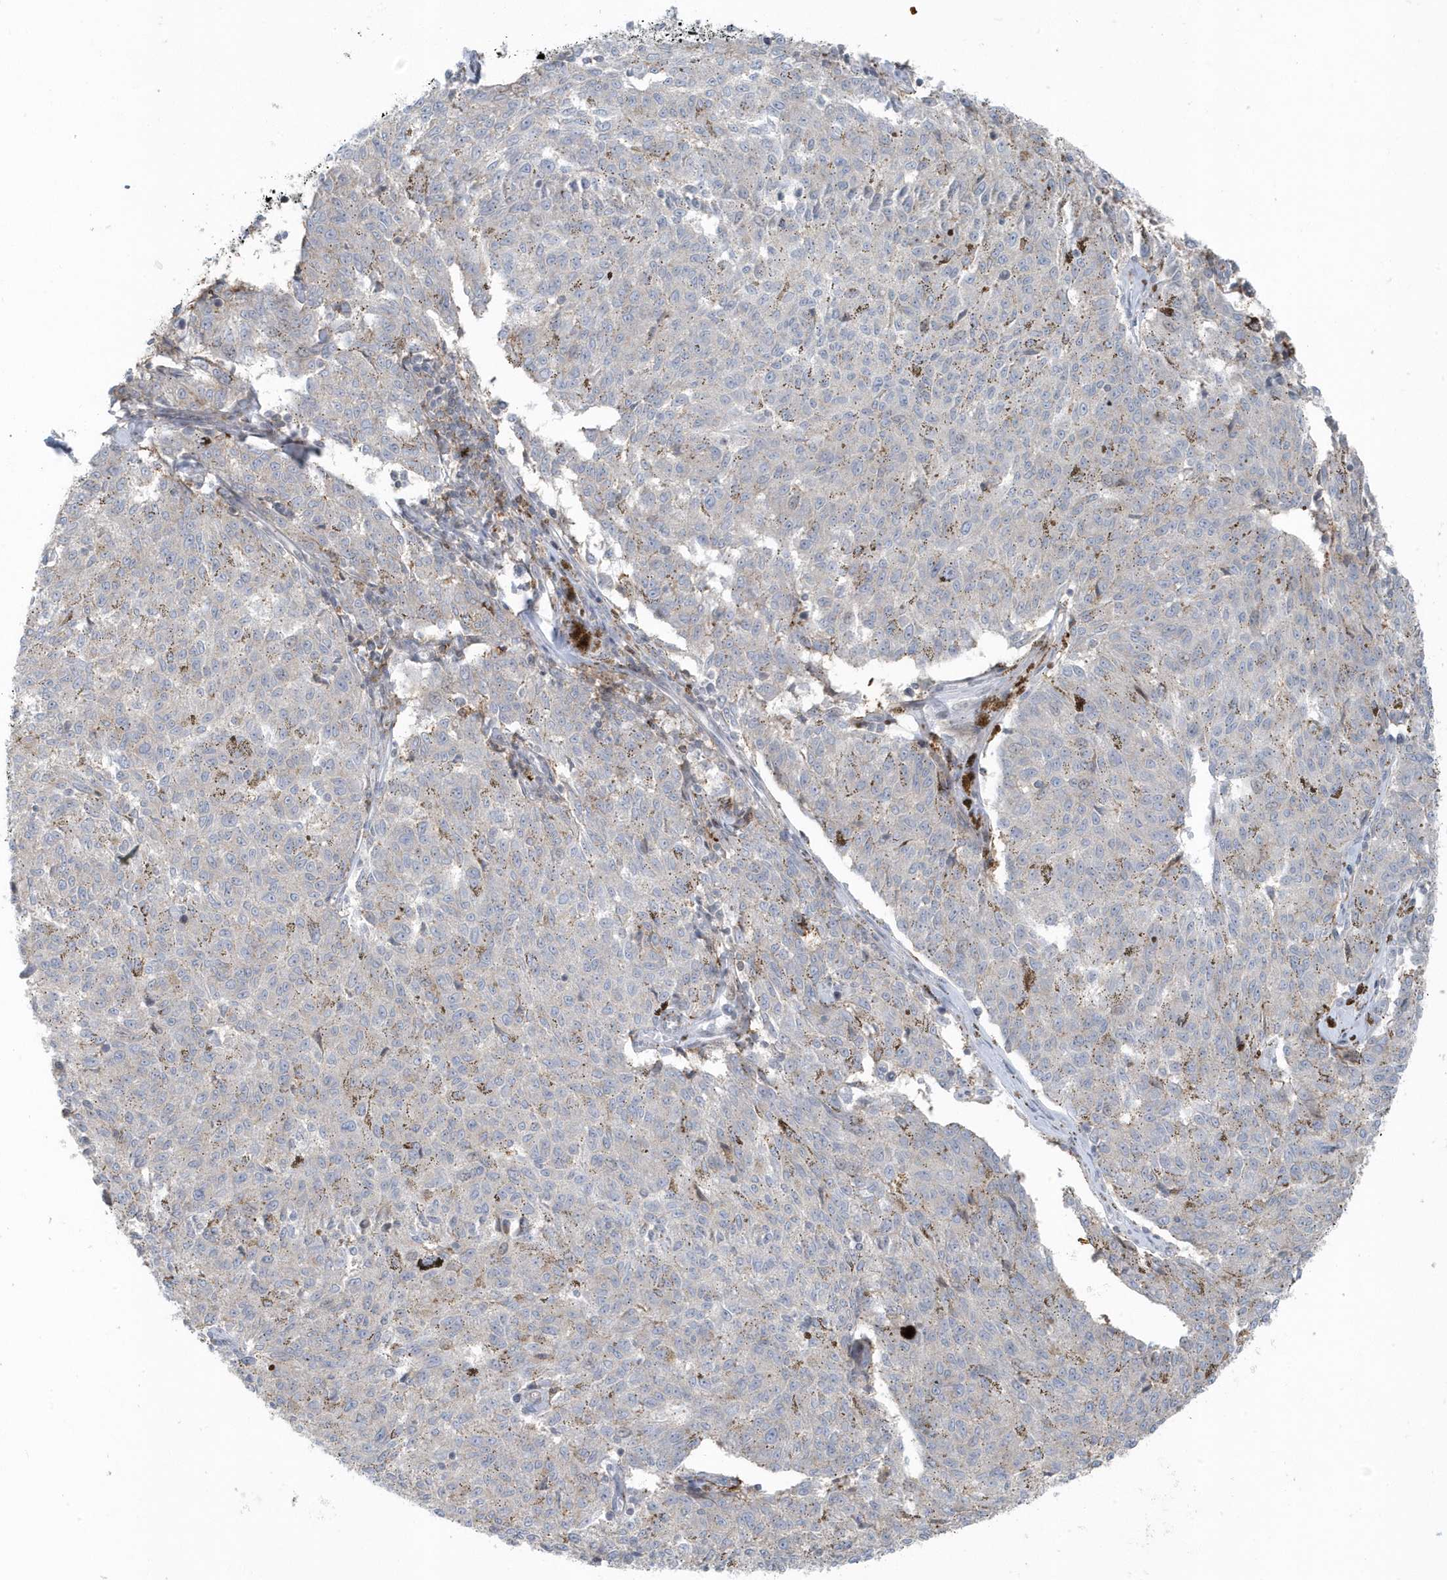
{"staining": {"intensity": "weak", "quantity": "<25%", "location": "cytoplasmic/membranous"}, "tissue": "melanoma", "cell_type": "Tumor cells", "image_type": "cancer", "snomed": [{"axis": "morphology", "description": "Malignant melanoma, NOS"}, {"axis": "topography", "description": "Skin"}], "caption": "Protein analysis of melanoma demonstrates no significant staining in tumor cells.", "gene": "CACNB2", "patient": {"sex": "female", "age": 72}}